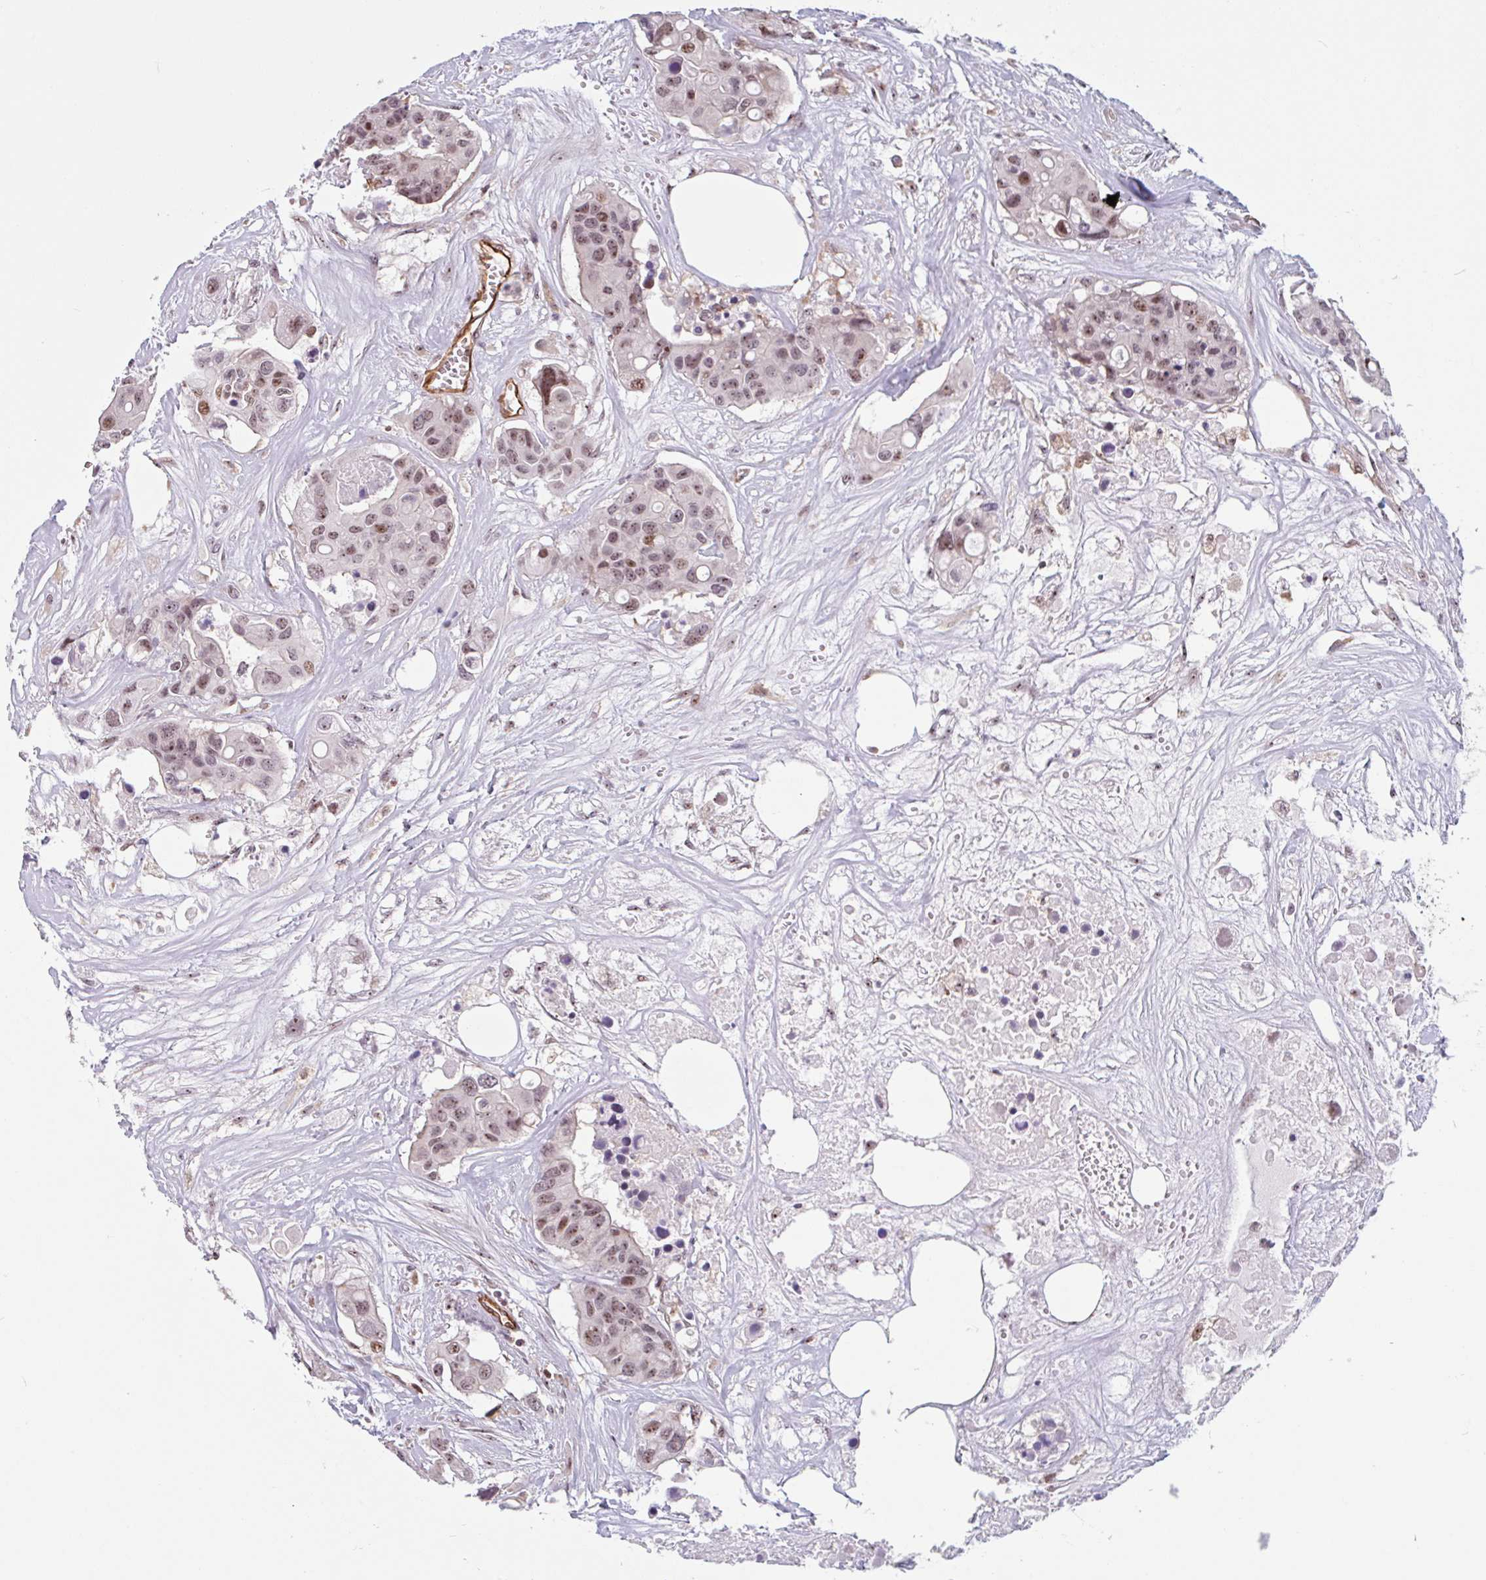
{"staining": {"intensity": "moderate", "quantity": ">75%", "location": "nuclear"}, "tissue": "colorectal cancer", "cell_type": "Tumor cells", "image_type": "cancer", "snomed": [{"axis": "morphology", "description": "Adenocarcinoma, NOS"}, {"axis": "topography", "description": "Colon"}], "caption": "Colorectal adenocarcinoma tissue reveals moderate nuclear staining in approximately >75% of tumor cells, visualized by immunohistochemistry.", "gene": "ZNF689", "patient": {"sex": "male", "age": 77}}